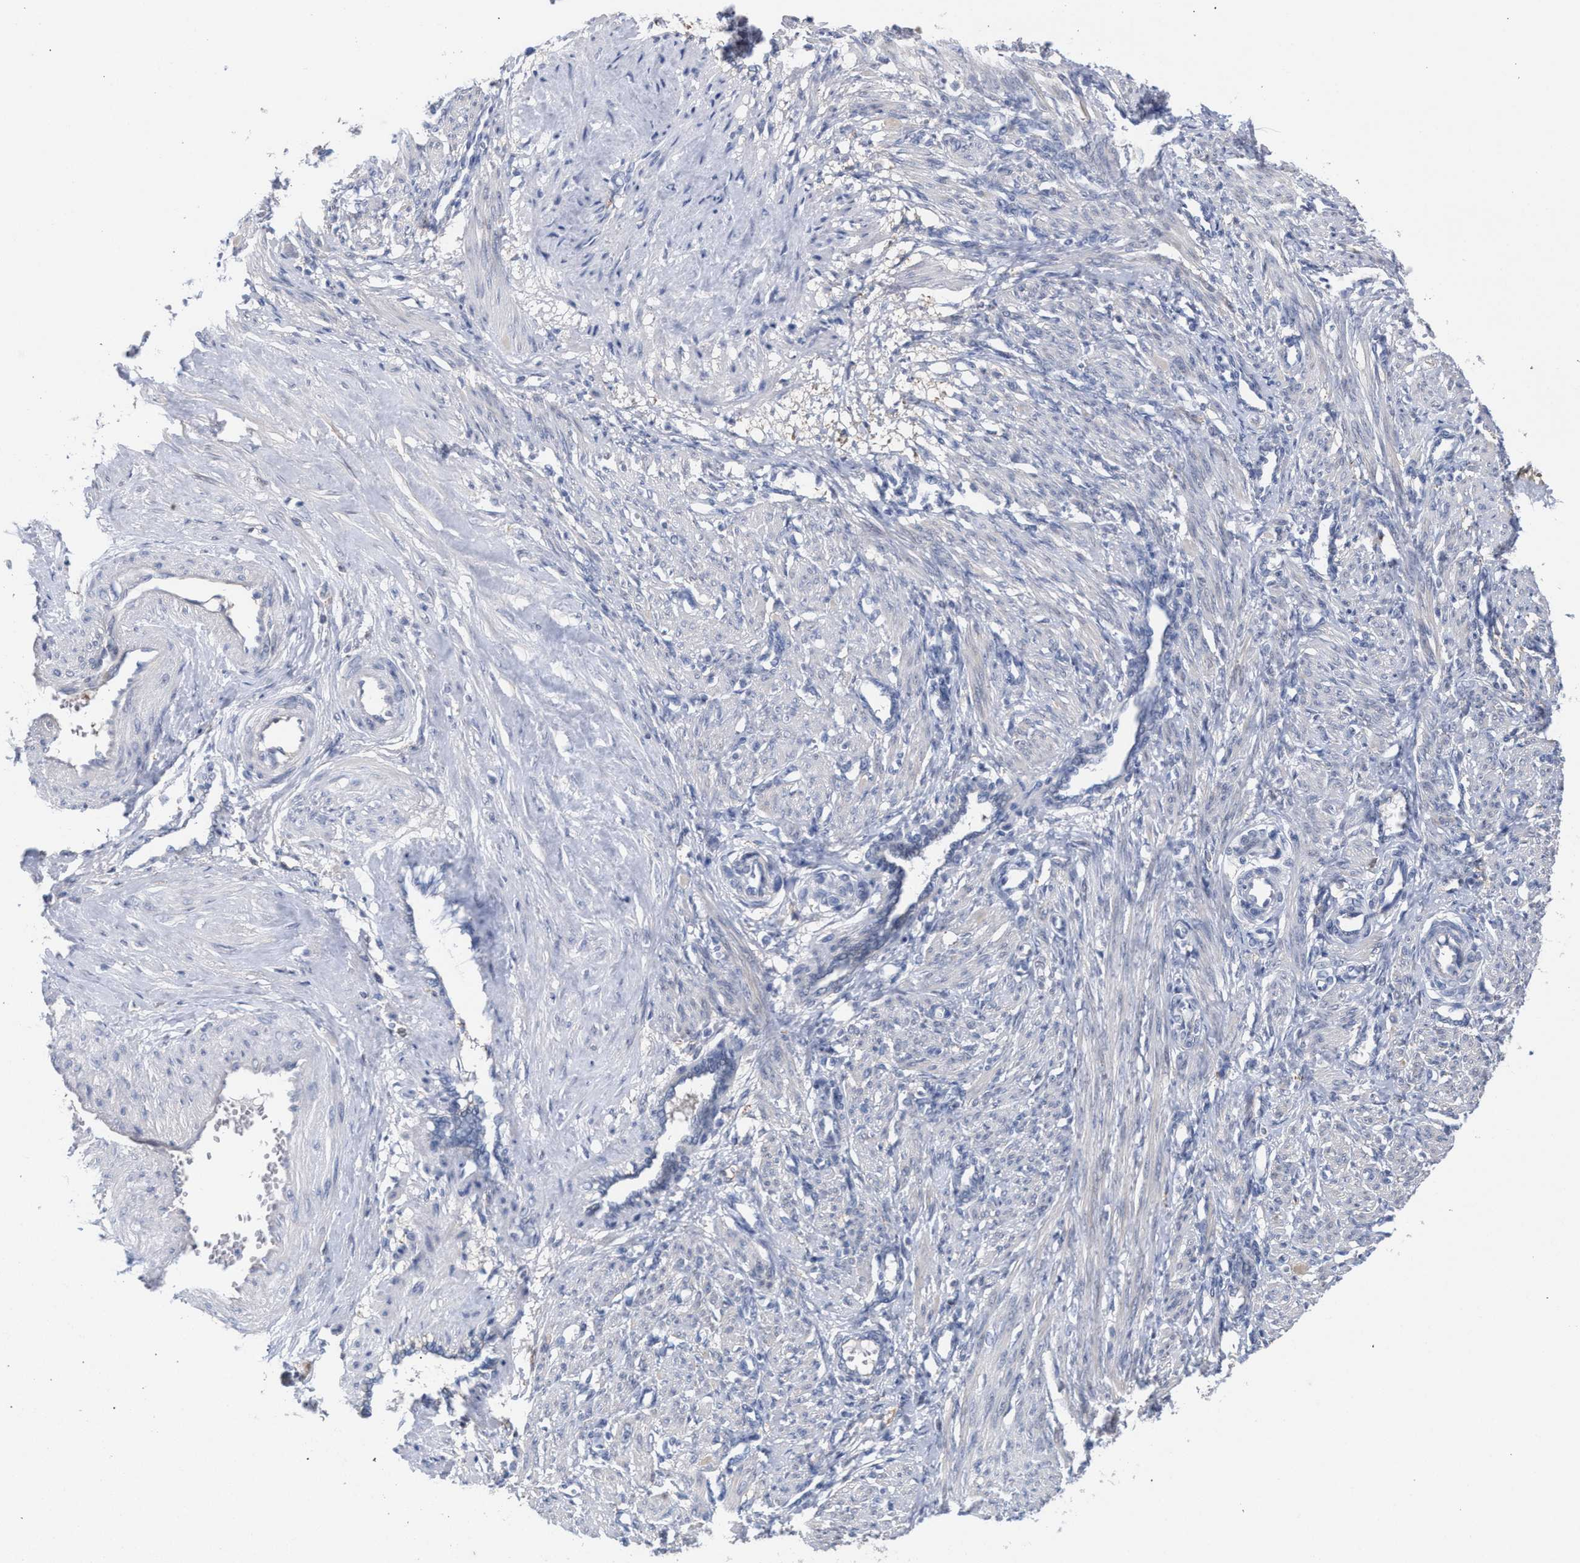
{"staining": {"intensity": "negative", "quantity": "none", "location": "none"}, "tissue": "smooth muscle", "cell_type": "Smooth muscle cells", "image_type": "normal", "snomed": [{"axis": "morphology", "description": "Normal tissue, NOS"}, {"axis": "topography", "description": "Endometrium"}], "caption": "A histopathology image of human smooth muscle is negative for staining in smooth muscle cells. (Stains: DAB immunohistochemistry with hematoxylin counter stain, Microscopy: brightfield microscopy at high magnification).", "gene": "FHOD3", "patient": {"sex": "female", "age": 33}}